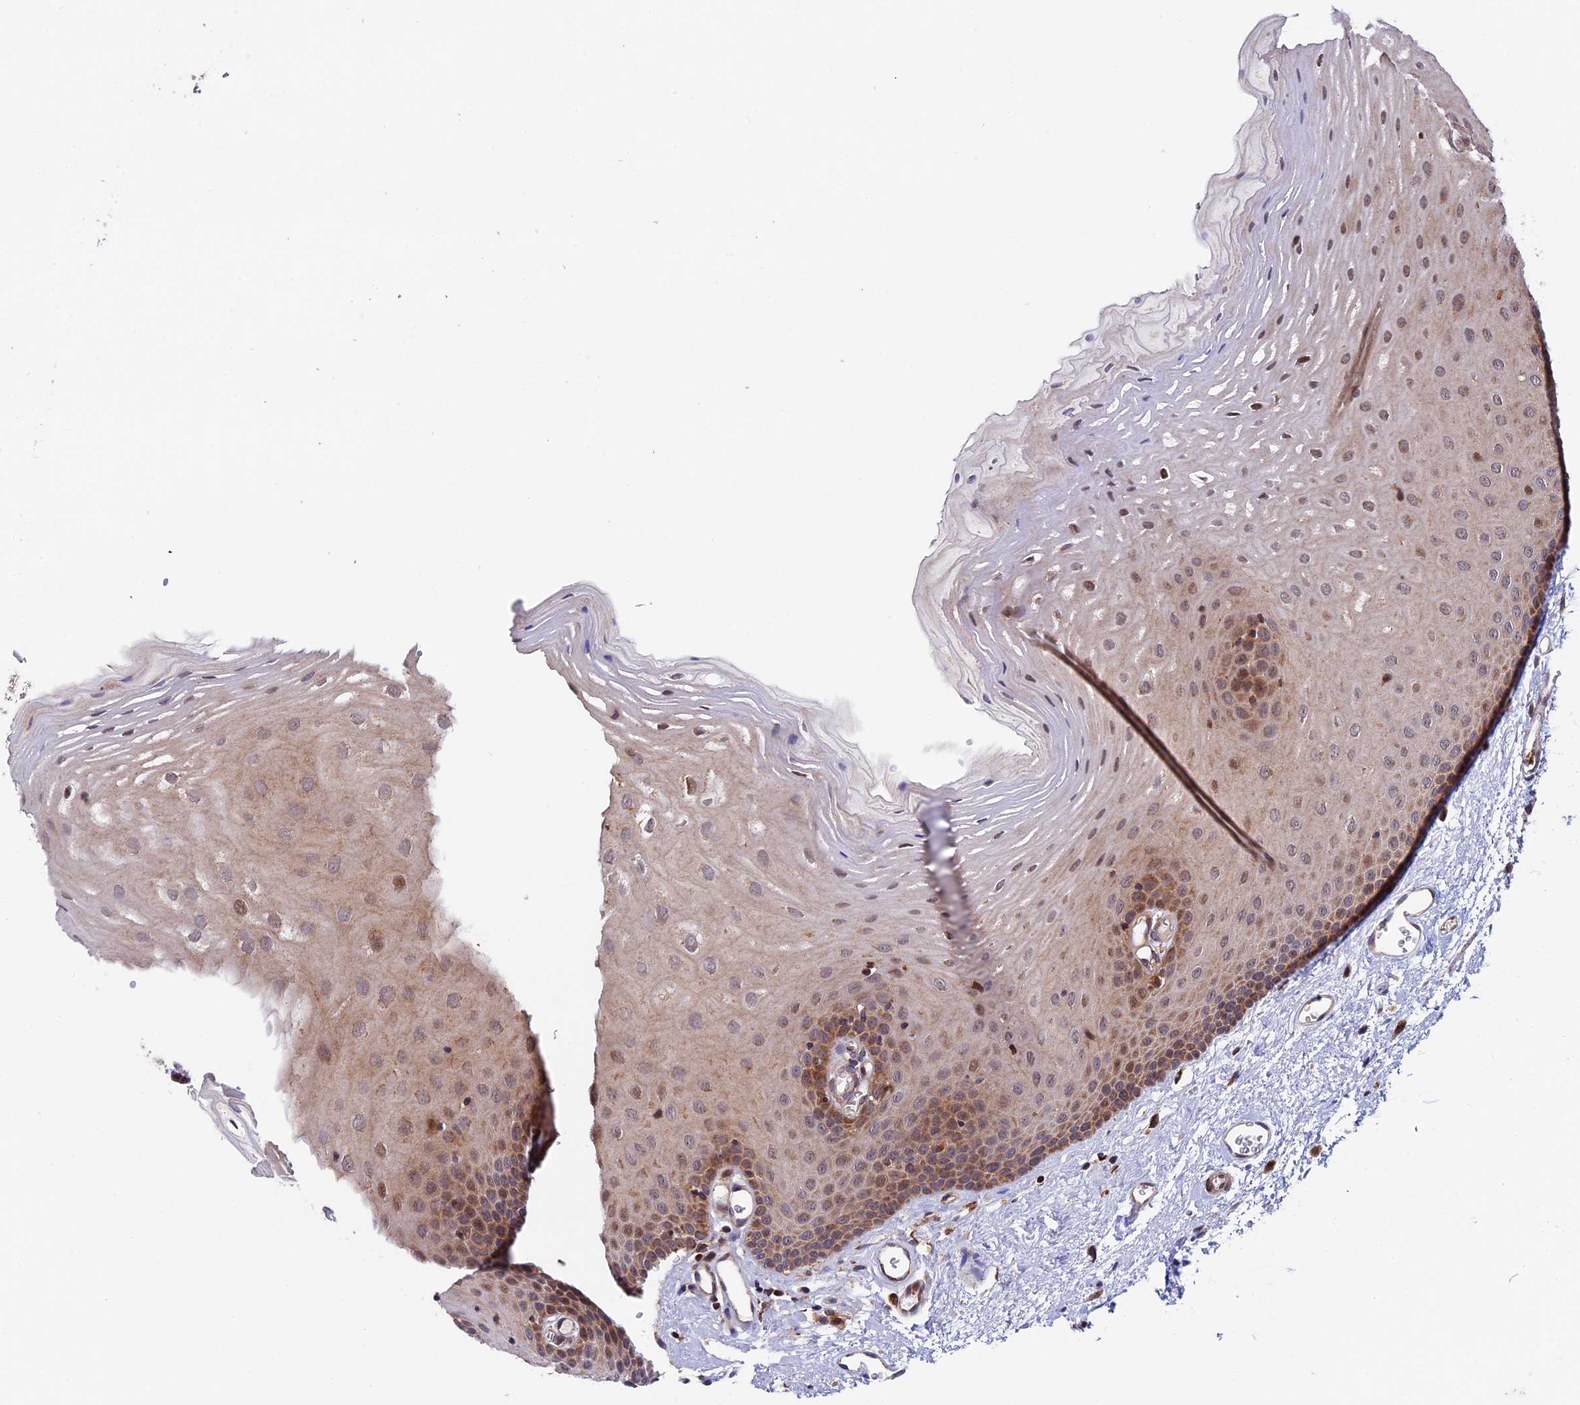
{"staining": {"intensity": "moderate", "quantity": "25%-75%", "location": "cytoplasmic/membranous,nuclear"}, "tissue": "oral mucosa", "cell_type": "Squamous epithelial cells", "image_type": "normal", "snomed": [{"axis": "morphology", "description": "Normal tissue, NOS"}, {"axis": "topography", "description": "Oral tissue"}], "caption": "Normal oral mucosa was stained to show a protein in brown. There is medium levels of moderate cytoplasmic/membranous,nuclear staining in approximately 25%-75% of squamous epithelial cells.", "gene": "RNF17", "patient": {"sex": "female", "age": 70}}